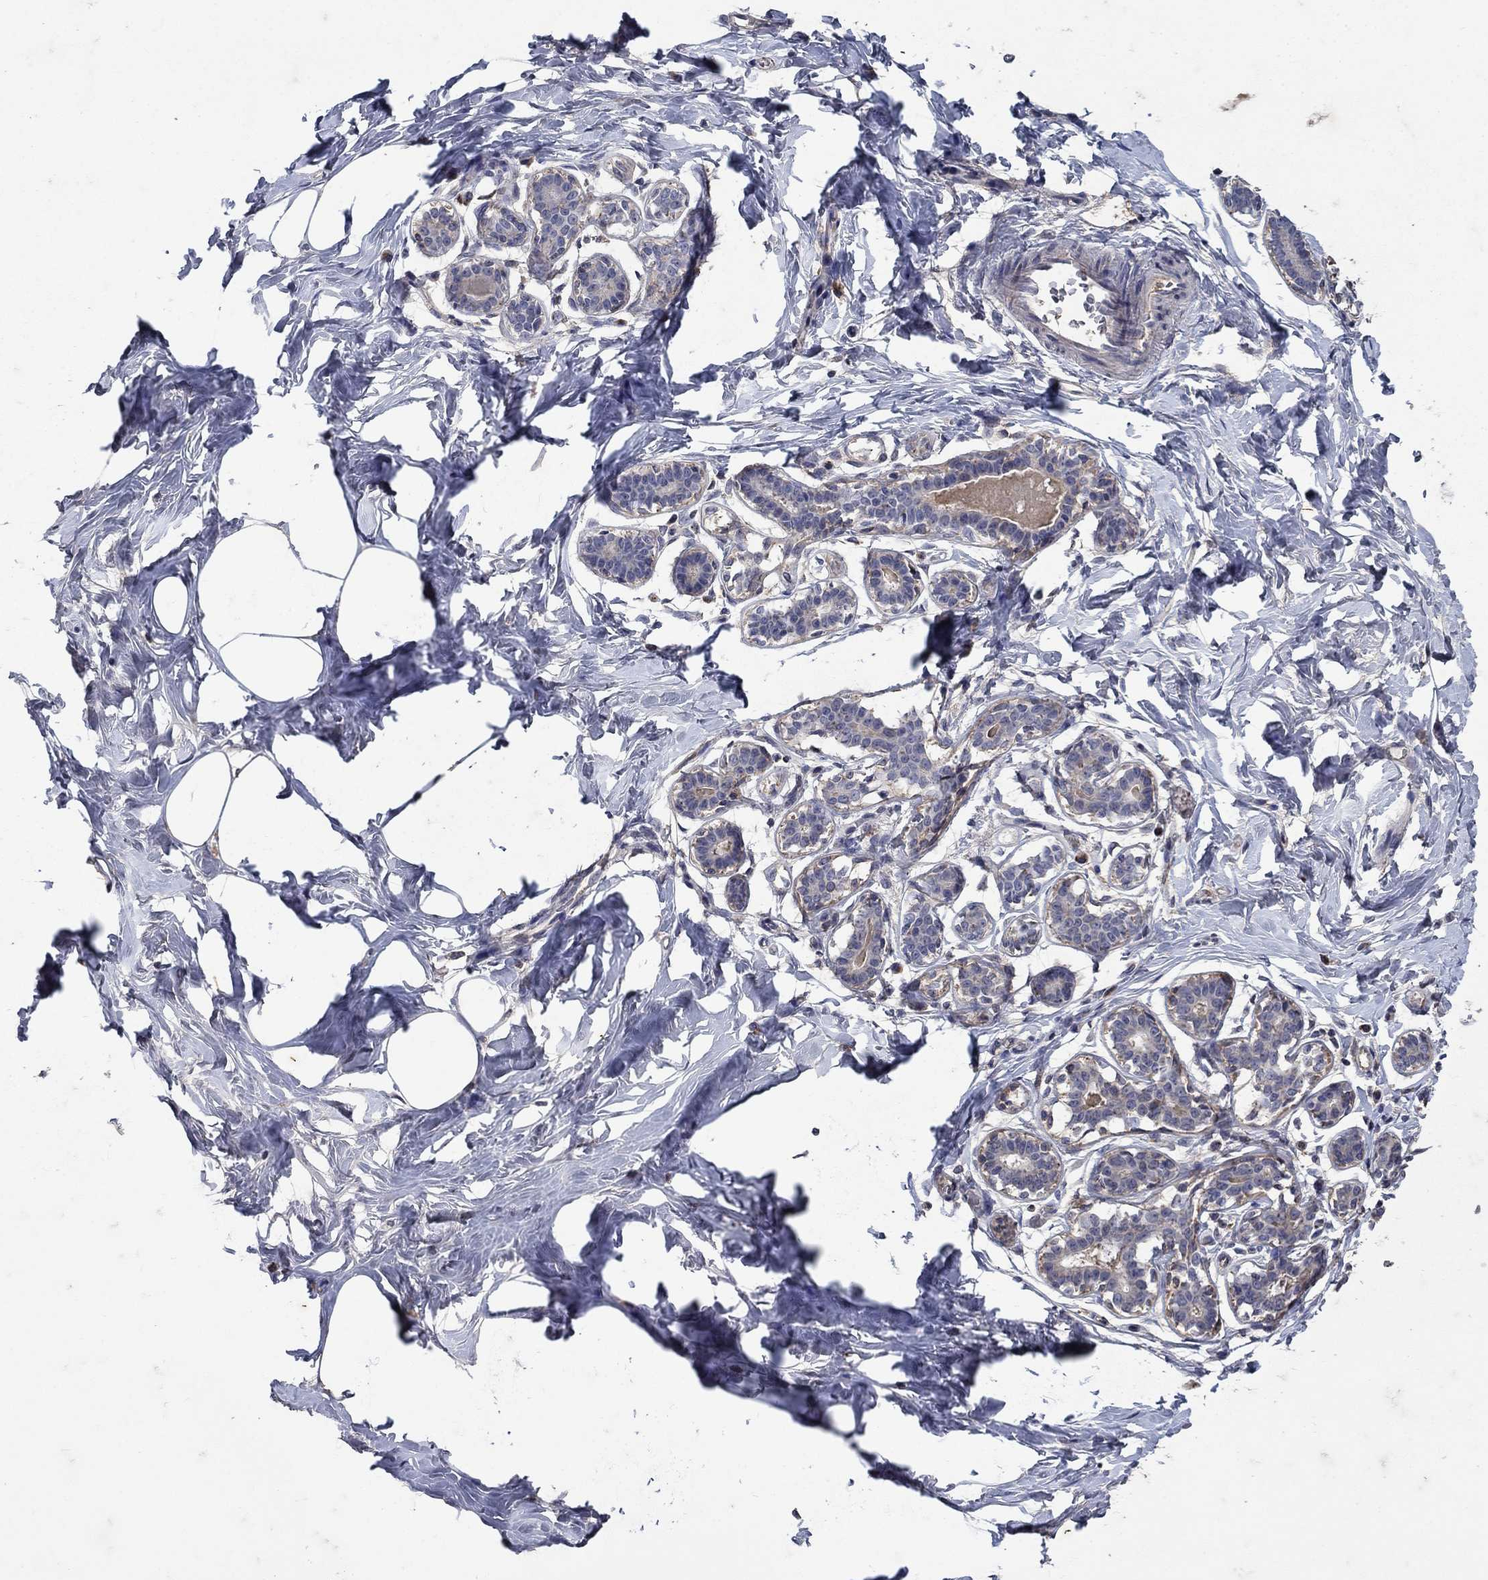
{"staining": {"intensity": "negative", "quantity": "none", "location": "none"}, "tissue": "breast", "cell_type": "Adipocytes", "image_type": "normal", "snomed": [{"axis": "morphology", "description": "Normal tissue, NOS"}, {"axis": "morphology", "description": "Lobular carcinoma, in situ"}, {"axis": "topography", "description": "Breast"}], "caption": "This is an IHC image of normal breast. There is no positivity in adipocytes.", "gene": "NPC2", "patient": {"sex": "female", "age": 35}}